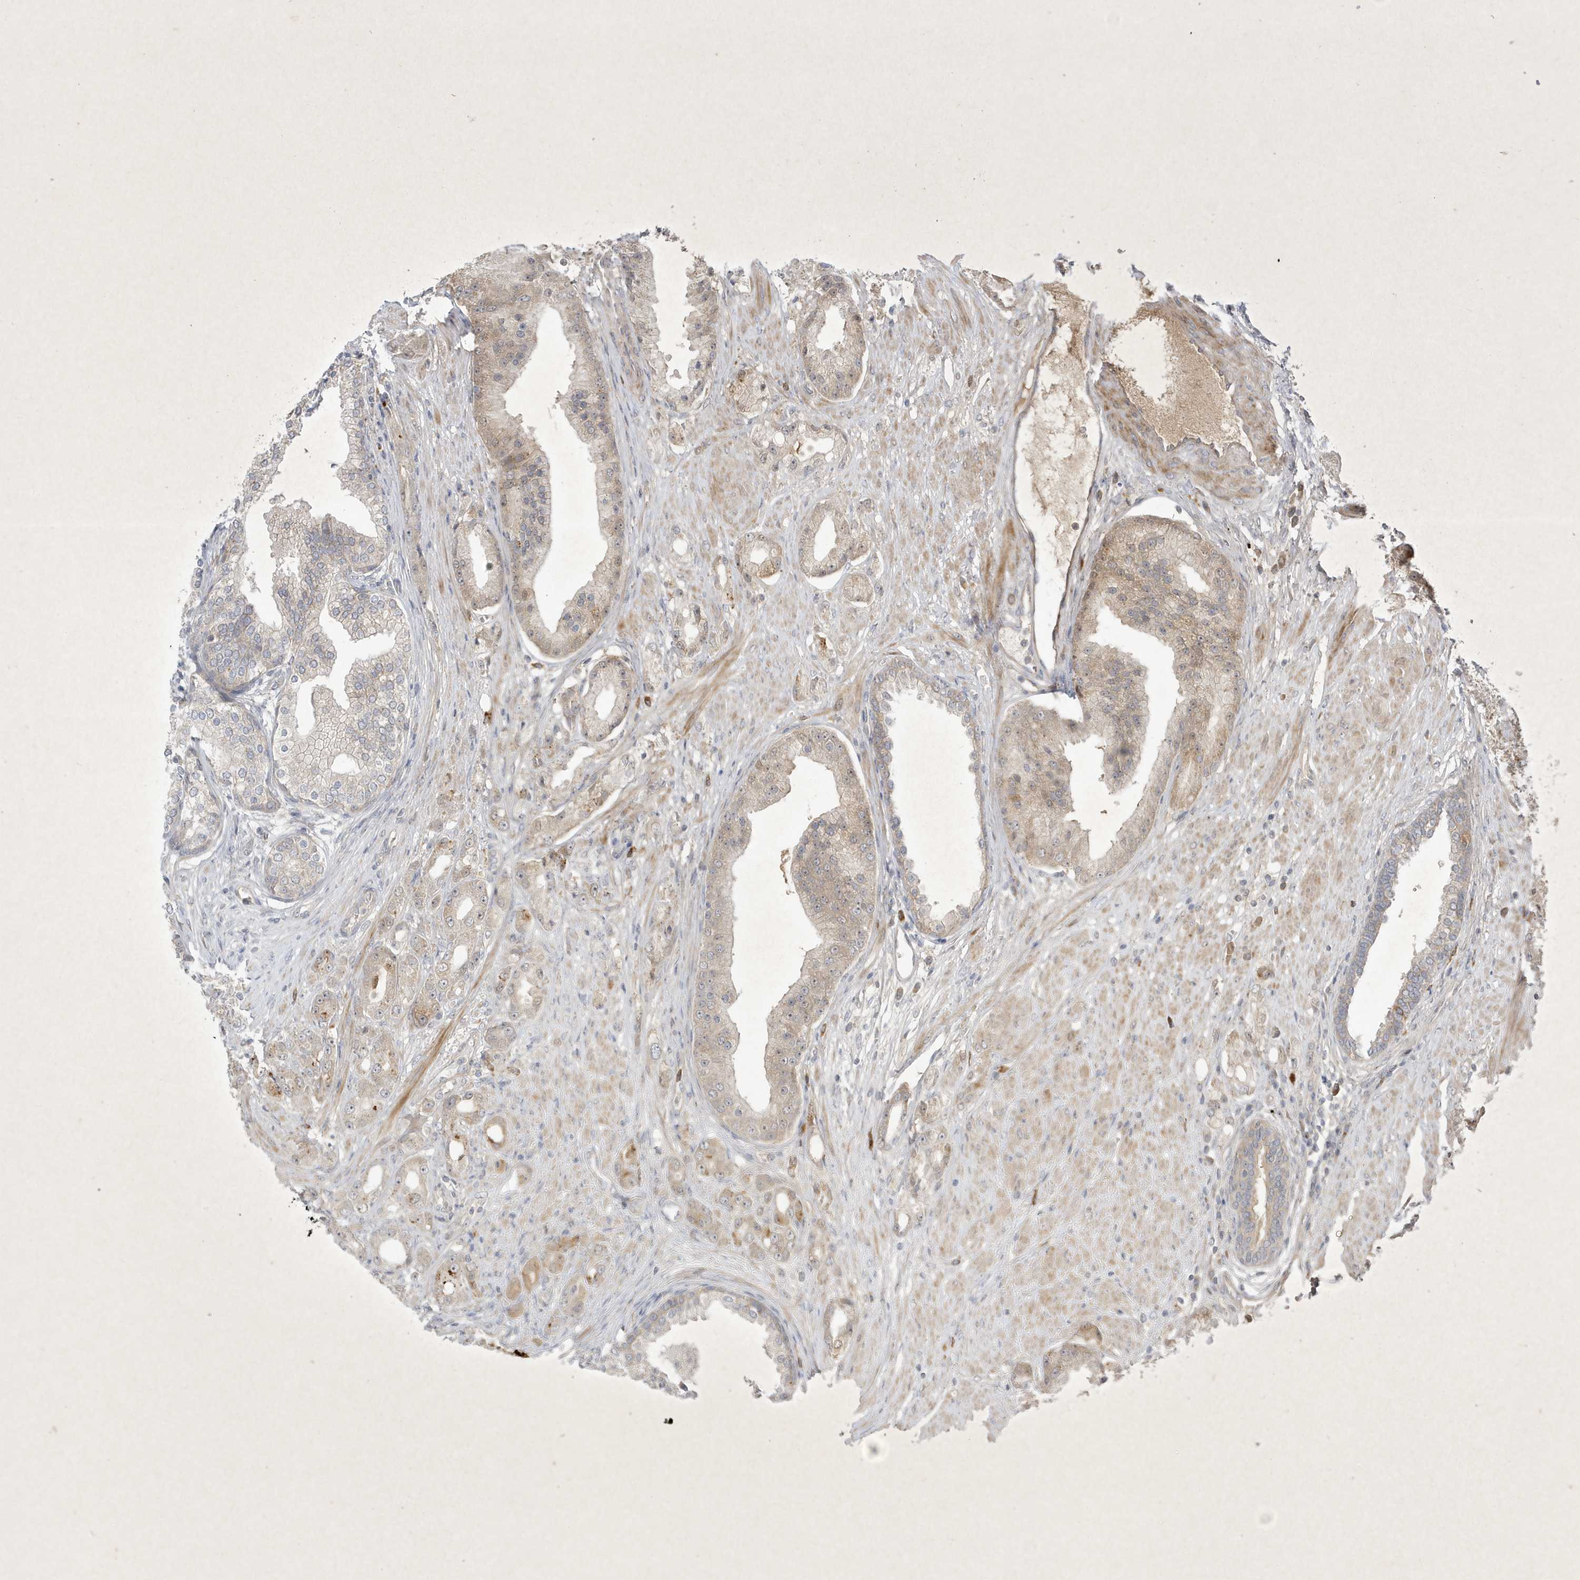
{"staining": {"intensity": "weak", "quantity": "<25%", "location": "cytoplasmic/membranous"}, "tissue": "prostate cancer", "cell_type": "Tumor cells", "image_type": "cancer", "snomed": [{"axis": "morphology", "description": "Adenocarcinoma, Low grade"}, {"axis": "topography", "description": "Prostate"}], "caption": "Immunohistochemical staining of human prostate adenocarcinoma (low-grade) reveals no significant positivity in tumor cells.", "gene": "FAM83C", "patient": {"sex": "male", "age": 67}}